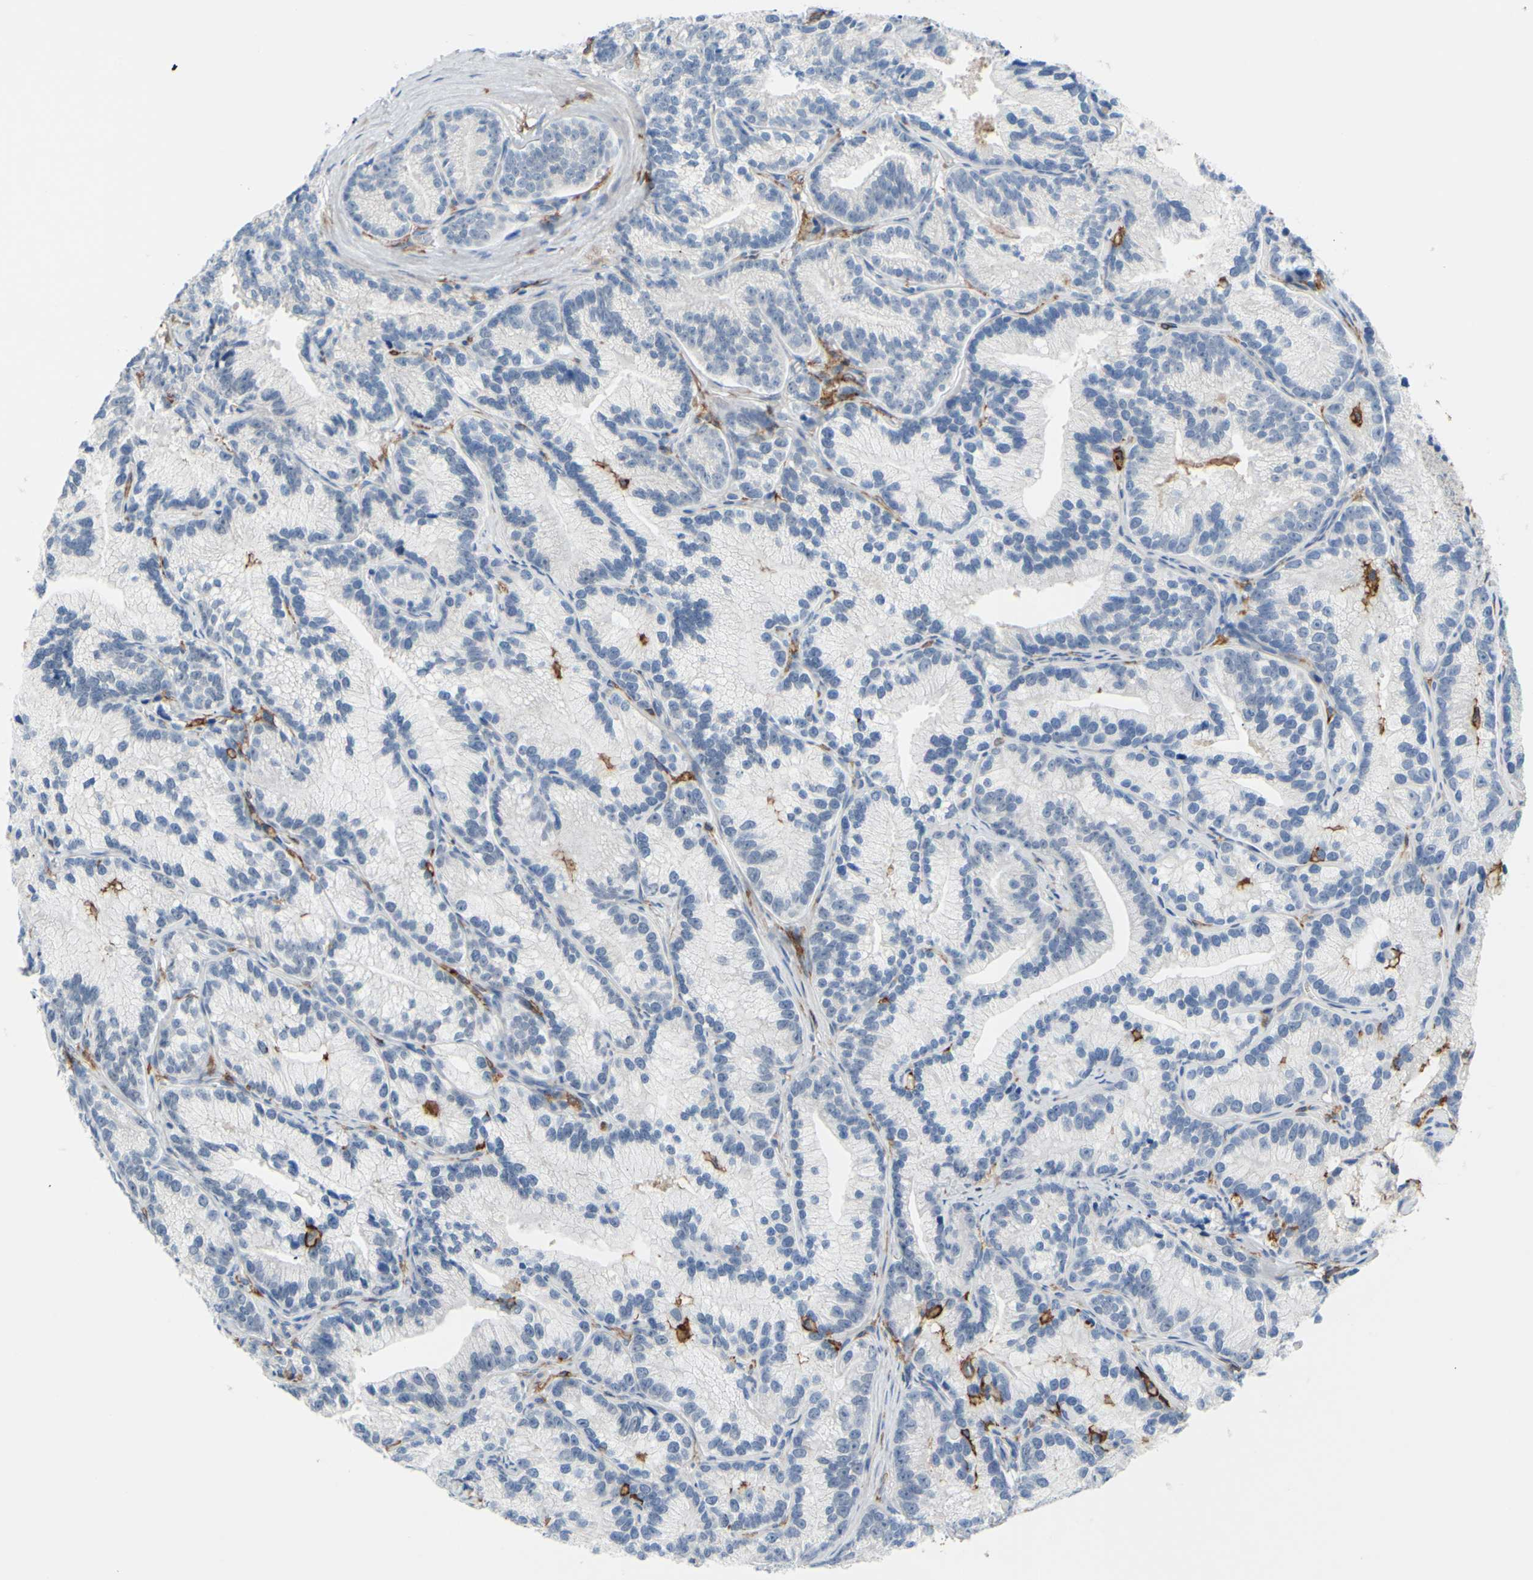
{"staining": {"intensity": "negative", "quantity": "none", "location": "none"}, "tissue": "prostate cancer", "cell_type": "Tumor cells", "image_type": "cancer", "snomed": [{"axis": "morphology", "description": "Adenocarcinoma, Low grade"}, {"axis": "topography", "description": "Prostate"}], "caption": "Tumor cells show no significant protein positivity in adenocarcinoma (low-grade) (prostate).", "gene": "FCGR2A", "patient": {"sex": "male", "age": 89}}